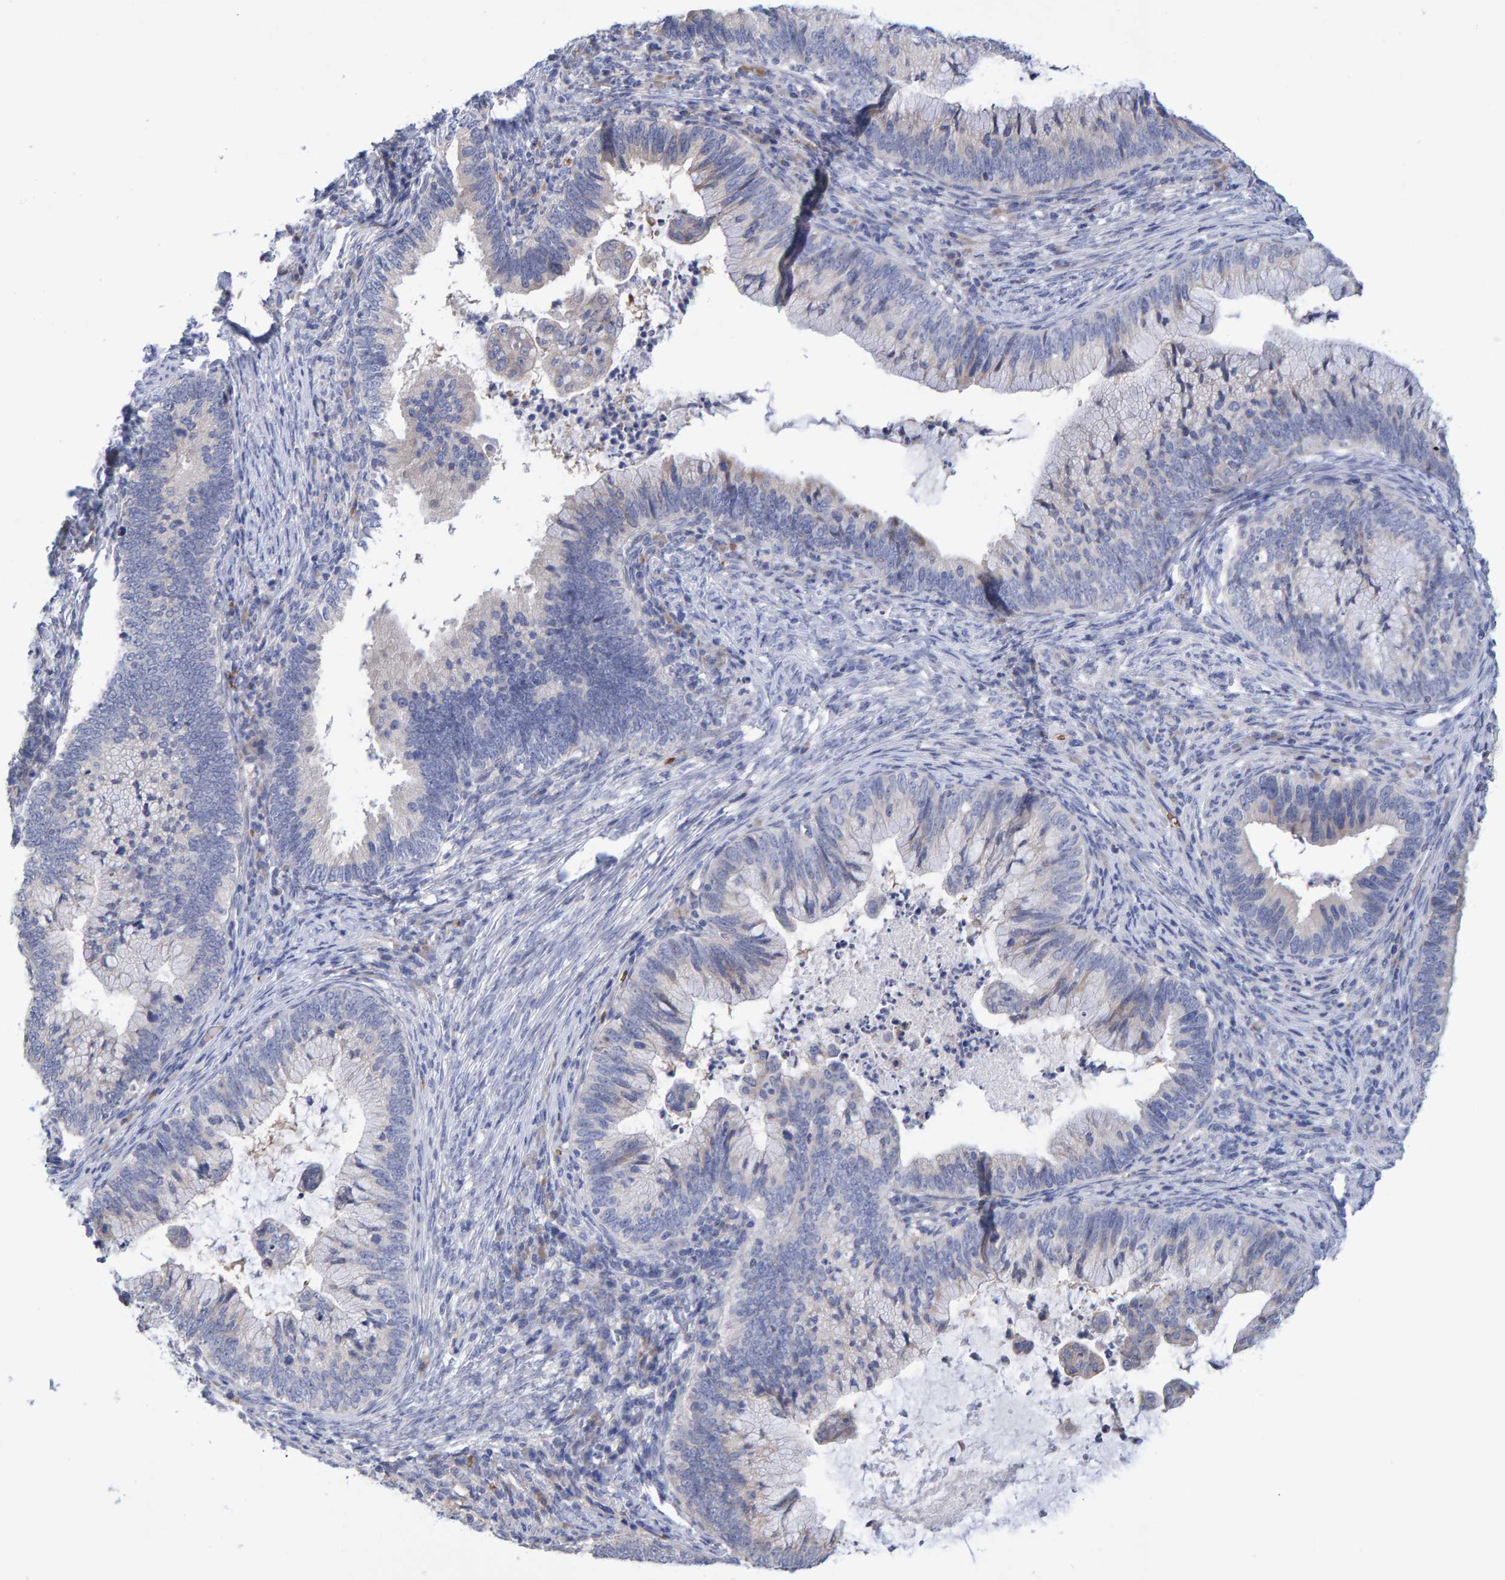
{"staining": {"intensity": "negative", "quantity": "none", "location": "none"}, "tissue": "cervical cancer", "cell_type": "Tumor cells", "image_type": "cancer", "snomed": [{"axis": "morphology", "description": "Adenocarcinoma, NOS"}, {"axis": "topography", "description": "Cervix"}], "caption": "Immunohistochemistry (IHC) micrograph of cervical adenocarcinoma stained for a protein (brown), which shows no expression in tumor cells.", "gene": "VPS9D1", "patient": {"sex": "female", "age": 36}}